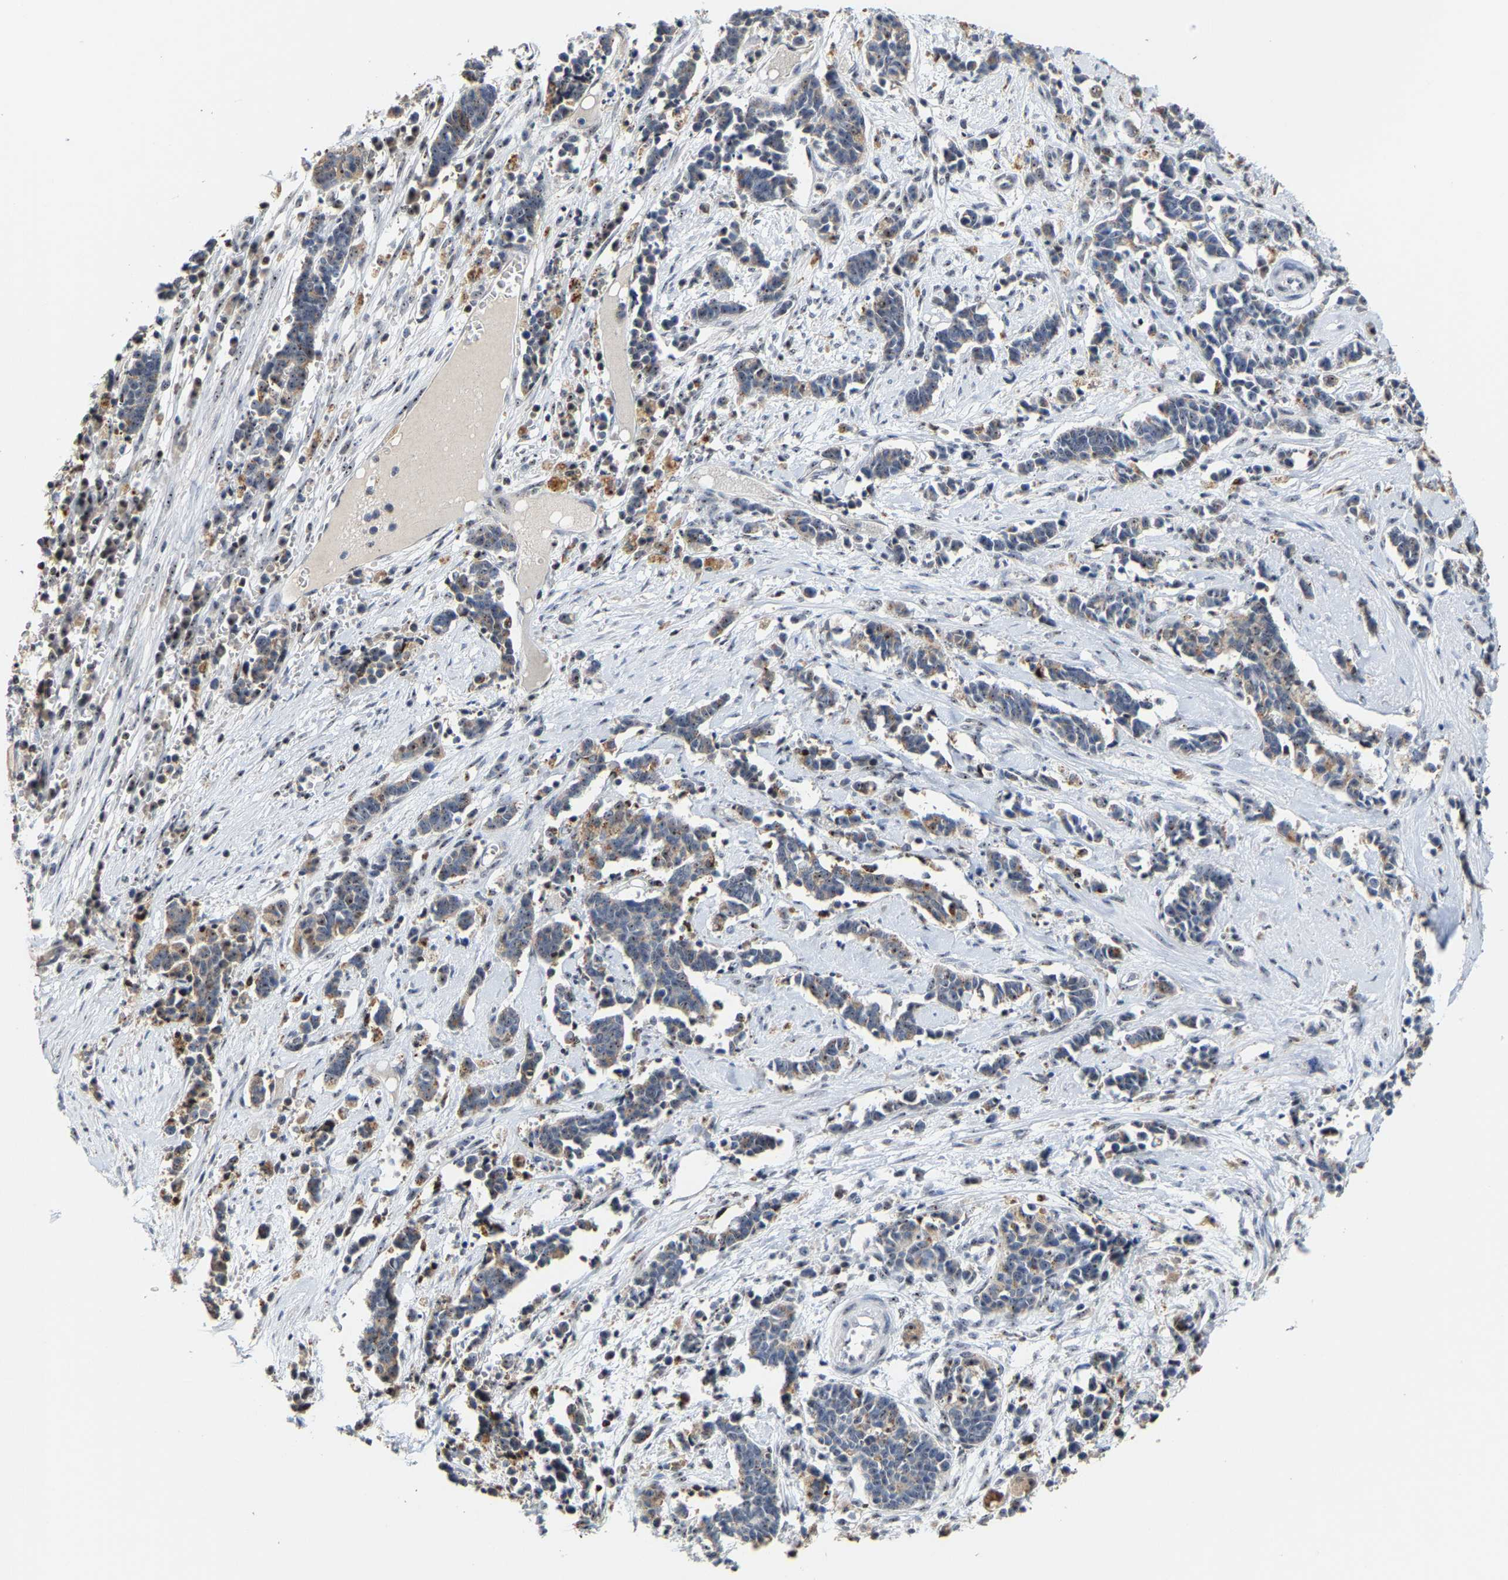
{"staining": {"intensity": "weak", "quantity": "<25%", "location": "nuclear"}, "tissue": "cervical cancer", "cell_type": "Tumor cells", "image_type": "cancer", "snomed": [{"axis": "morphology", "description": "Squamous cell carcinoma, NOS"}, {"axis": "topography", "description": "Cervix"}], "caption": "Image shows no protein positivity in tumor cells of cervical cancer (squamous cell carcinoma) tissue.", "gene": "NOP58", "patient": {"sex": "female", "age": 35}}